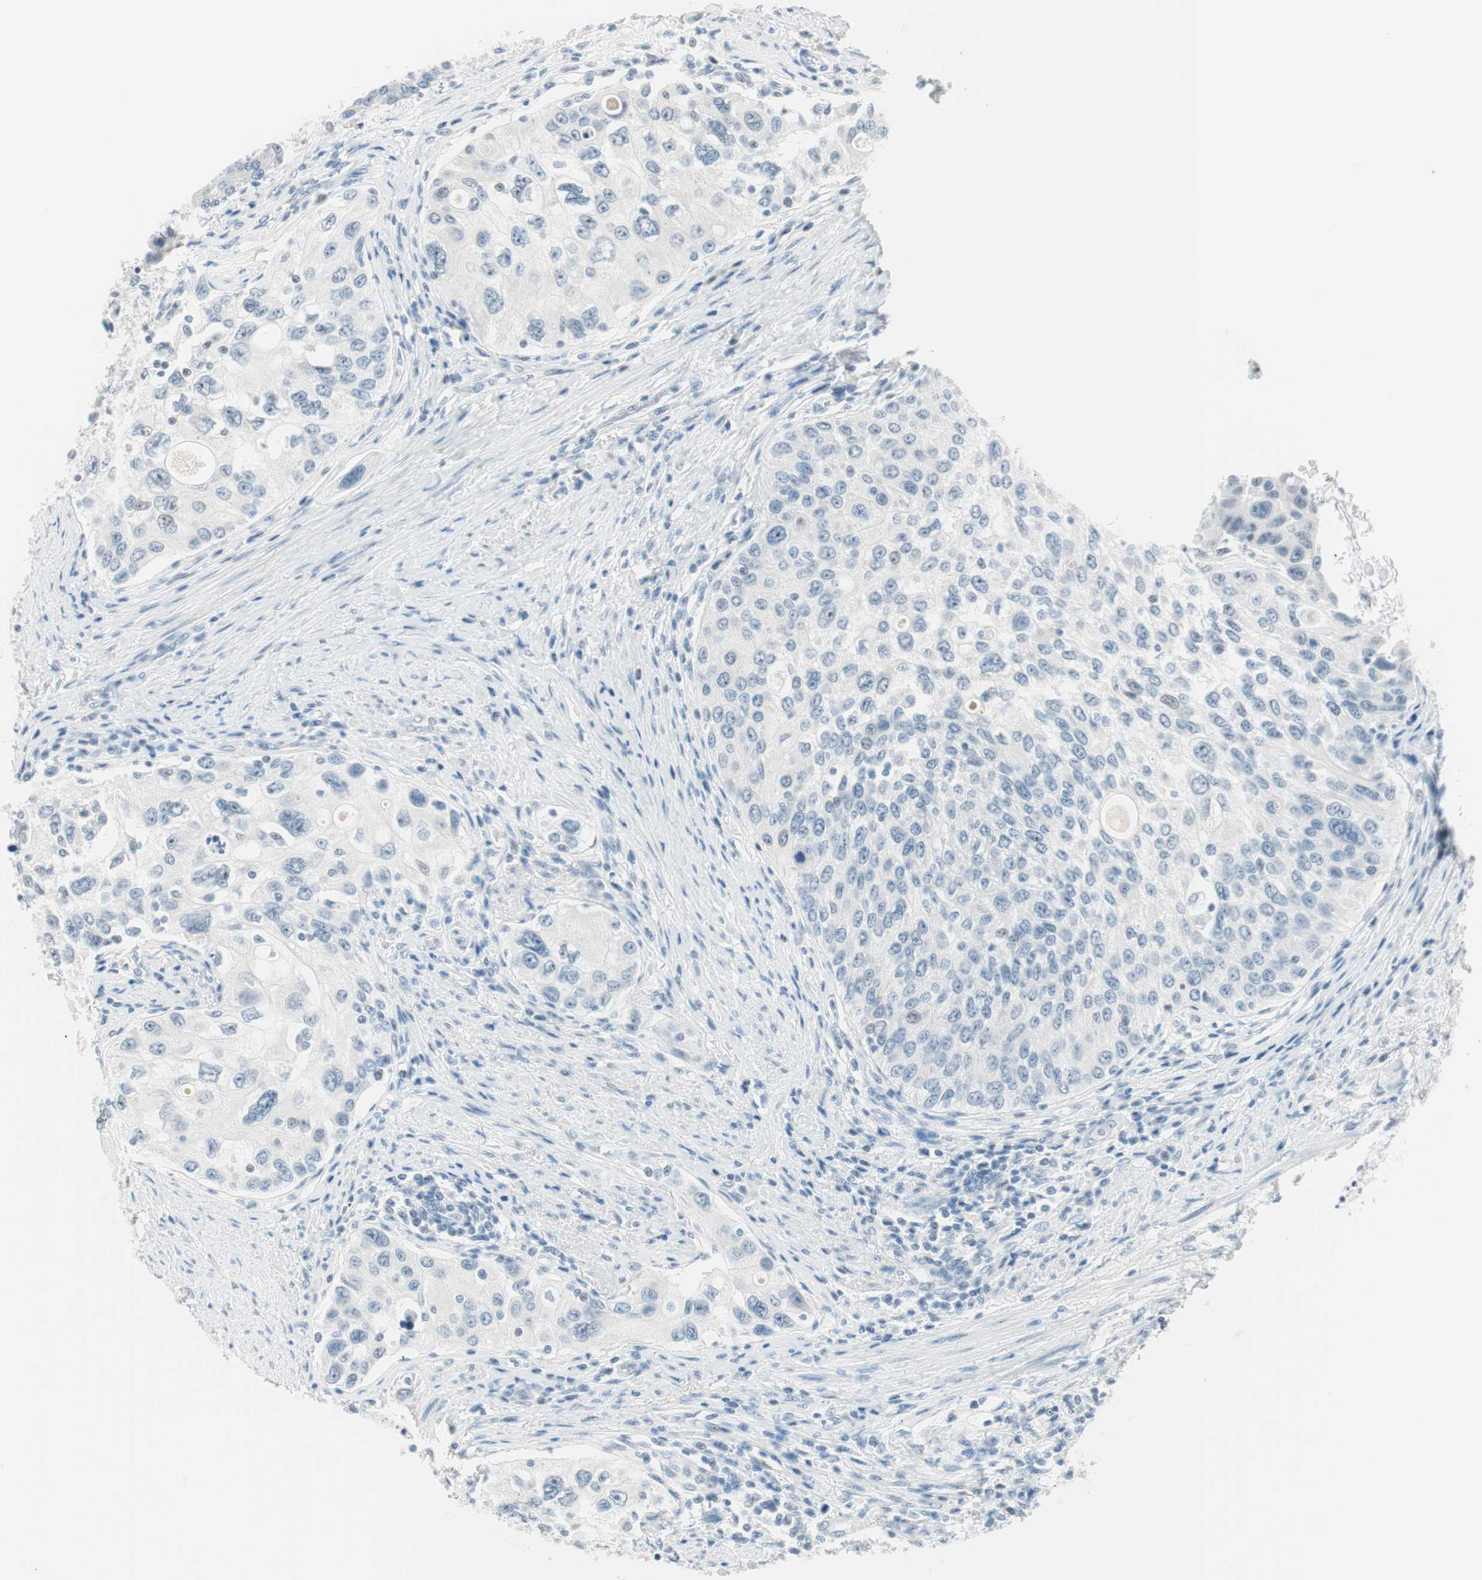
{"staining": {"intensity": "negative", "quantity": "none", "location": "none"}, "tissue": "urothelial cancer", "cell_type": "Tumor cells", "image_type": "cancer", "snomed": [{"axis": "morphology", "description": "Urothelial carcinoma, High grade"}, {"axis": "topography", "description": "Urinary bladder"}], "caption": "IHC micrograph of neoplastic tissue: human urothelial carcinoma (high-grade) stained with DAB demonstrates no significant protein positivity in tumor cells.", "gene": "HOXB13", "patient": {"sex": "female", "age": 56}}